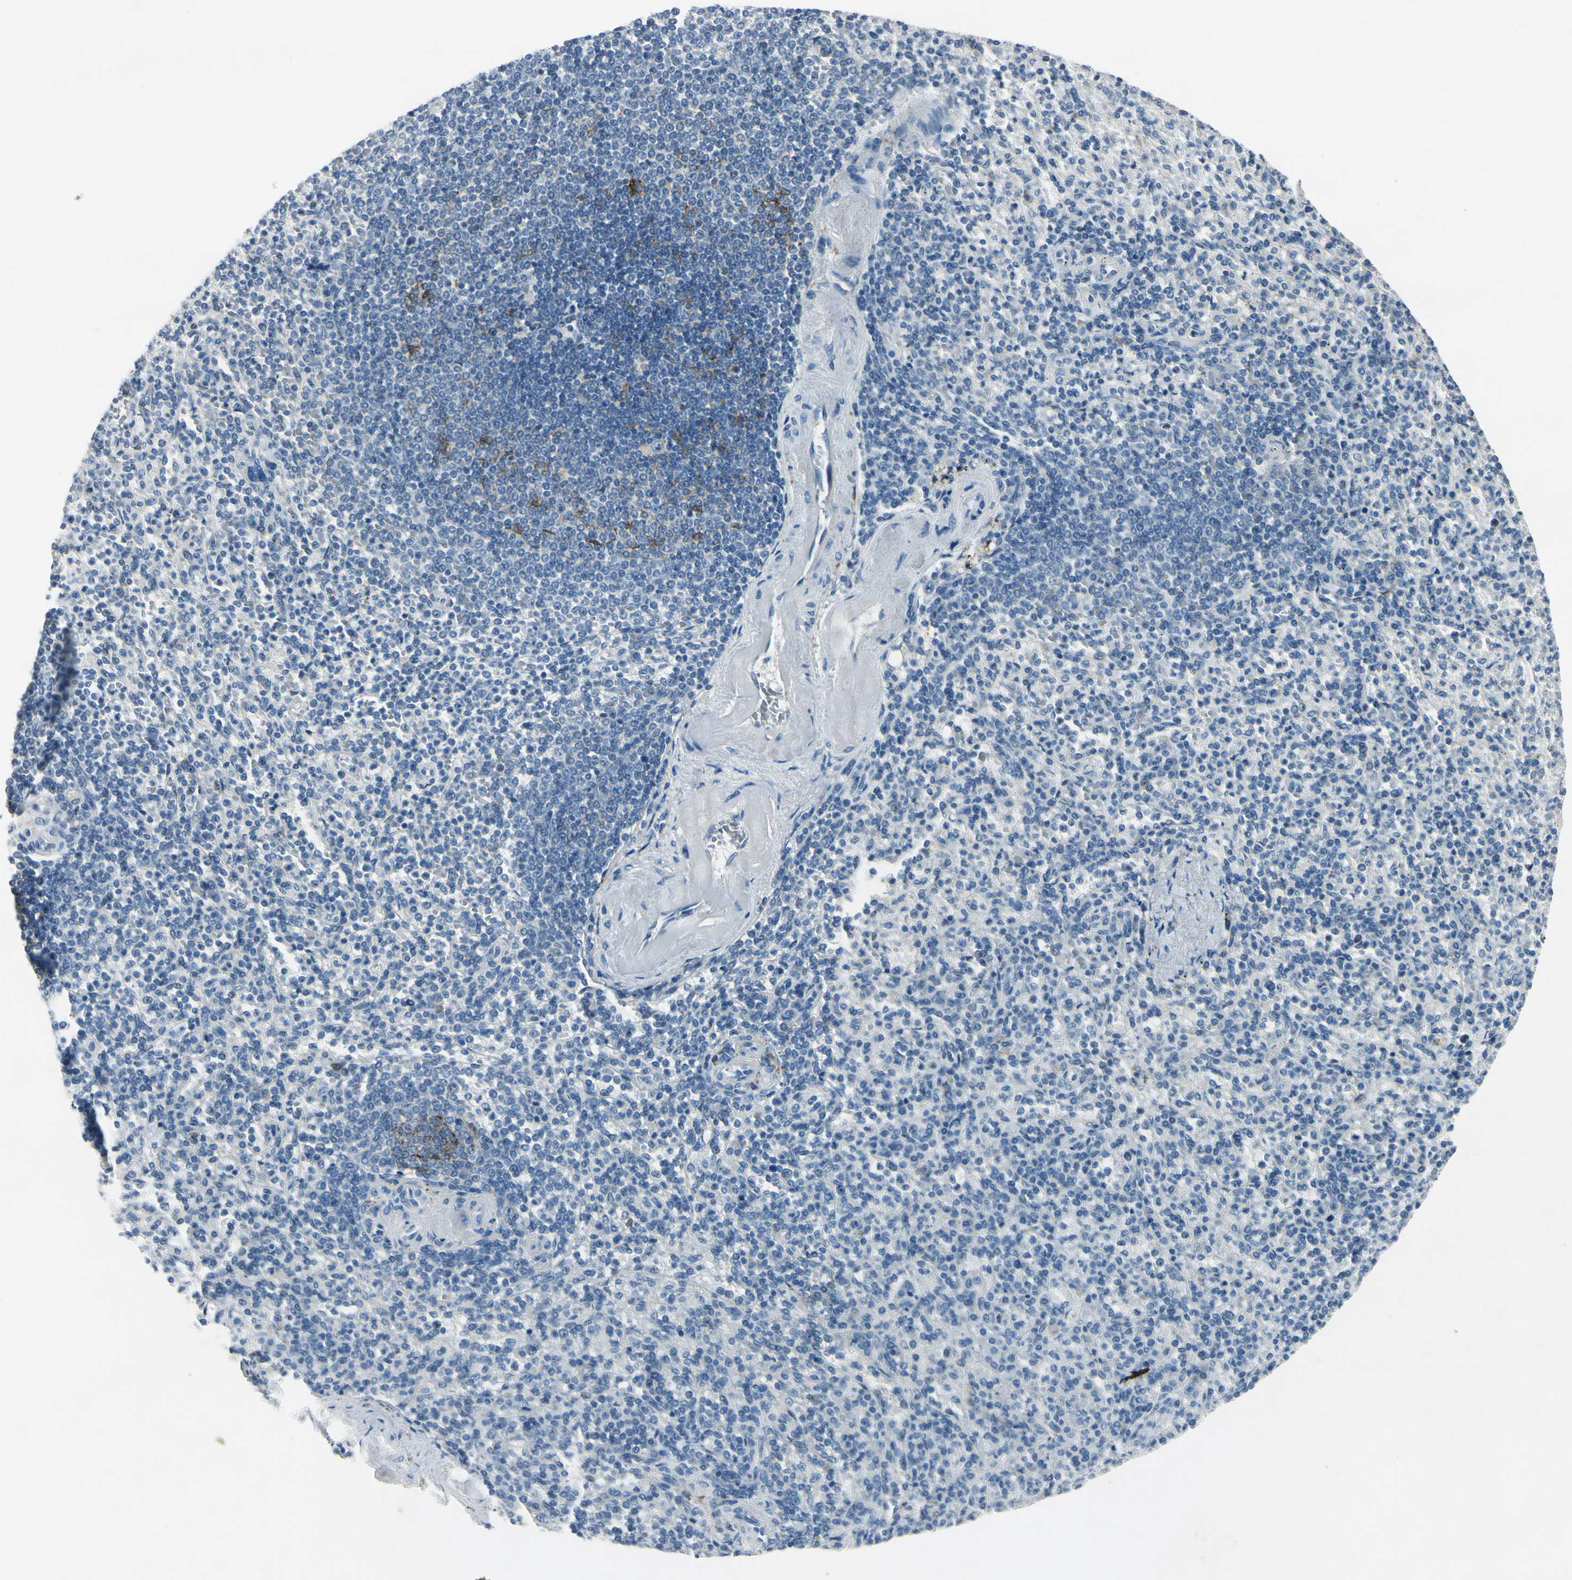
{"staining": {"intensity": "negative", "quantity": "none", "location": "none"}, "tissue": "spleen", "cell_type": "Cells in red pulp", "image_type": "normal", "snomed": [{"axis": "morphology", "description": "Normal tissue, NOS"}, {"axis": "topography", "description": "Spleen"}], "caption": "Immunohistochemistry micrograph of normal human spleen stained for a protein (brown), which demonstrates no expression in cells in red pulp. (Stains: DAB (3,3'-diaminobenzidine) IHC with hematoxylin counter stain, Microscopy: brightfield microscopy at high magnification).", "gene": "SNAP91", "patient": {"sex": "female", "age": 74}}